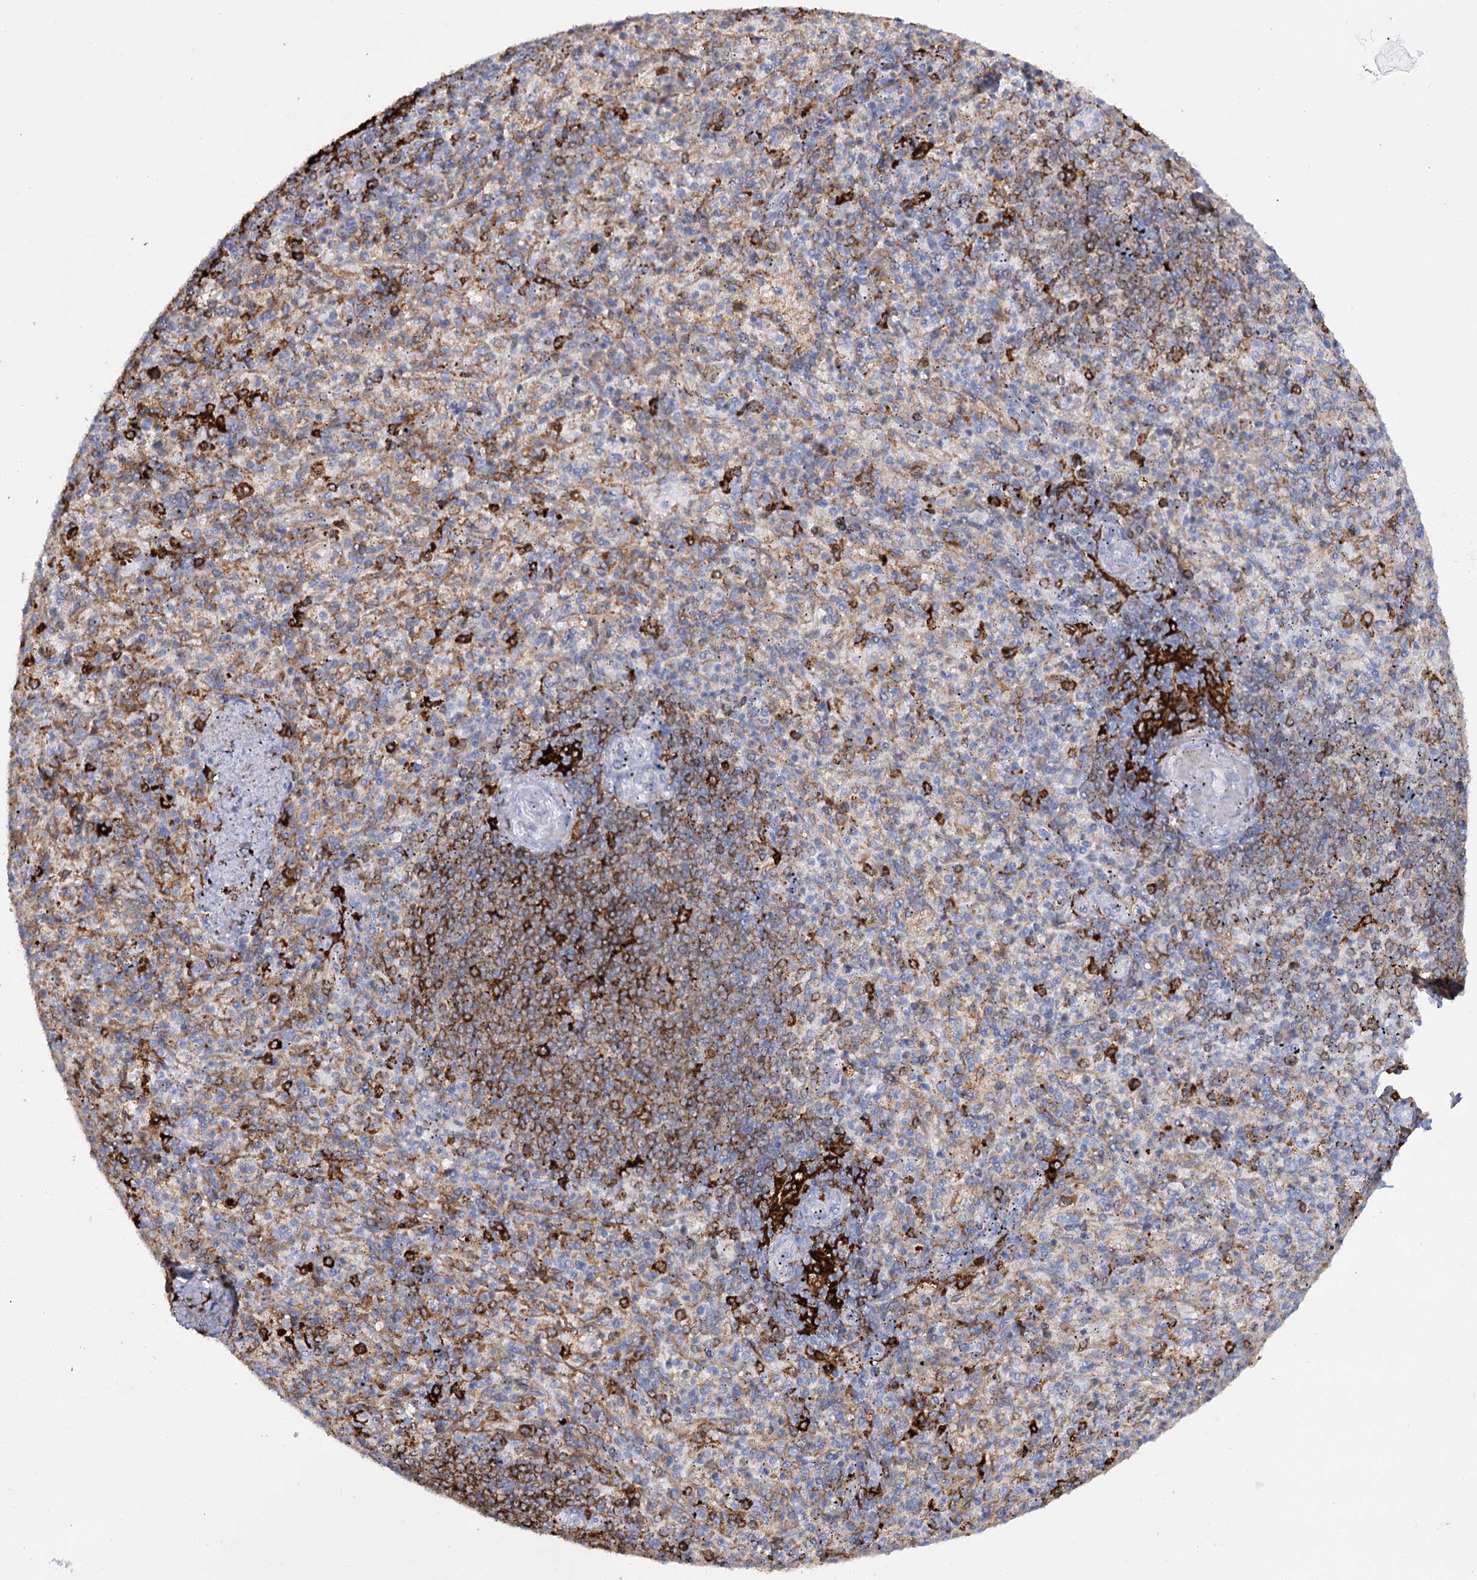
{"staining": {"intensity": "moderate", "quantity": "<25%", "location": "cytoplasmic/membranous"}, "tissue": "spleen", "cell_type": "Cells in red pulp", "image_type": "normal", "snomed": [{"axis": "morphology", "description": "Normal tissue, NOS"}, {"axis": "topography", "description": "Spleen"}], "caption": "A micrograph showing moderate cytoplasmic/membranous staining in about <25% of cells in red pulp in benign spleen, as visualized by brown immunohistochemical staining.", "gene": "PIWIL4", "patient": {"sex": "female", "age": 74}}